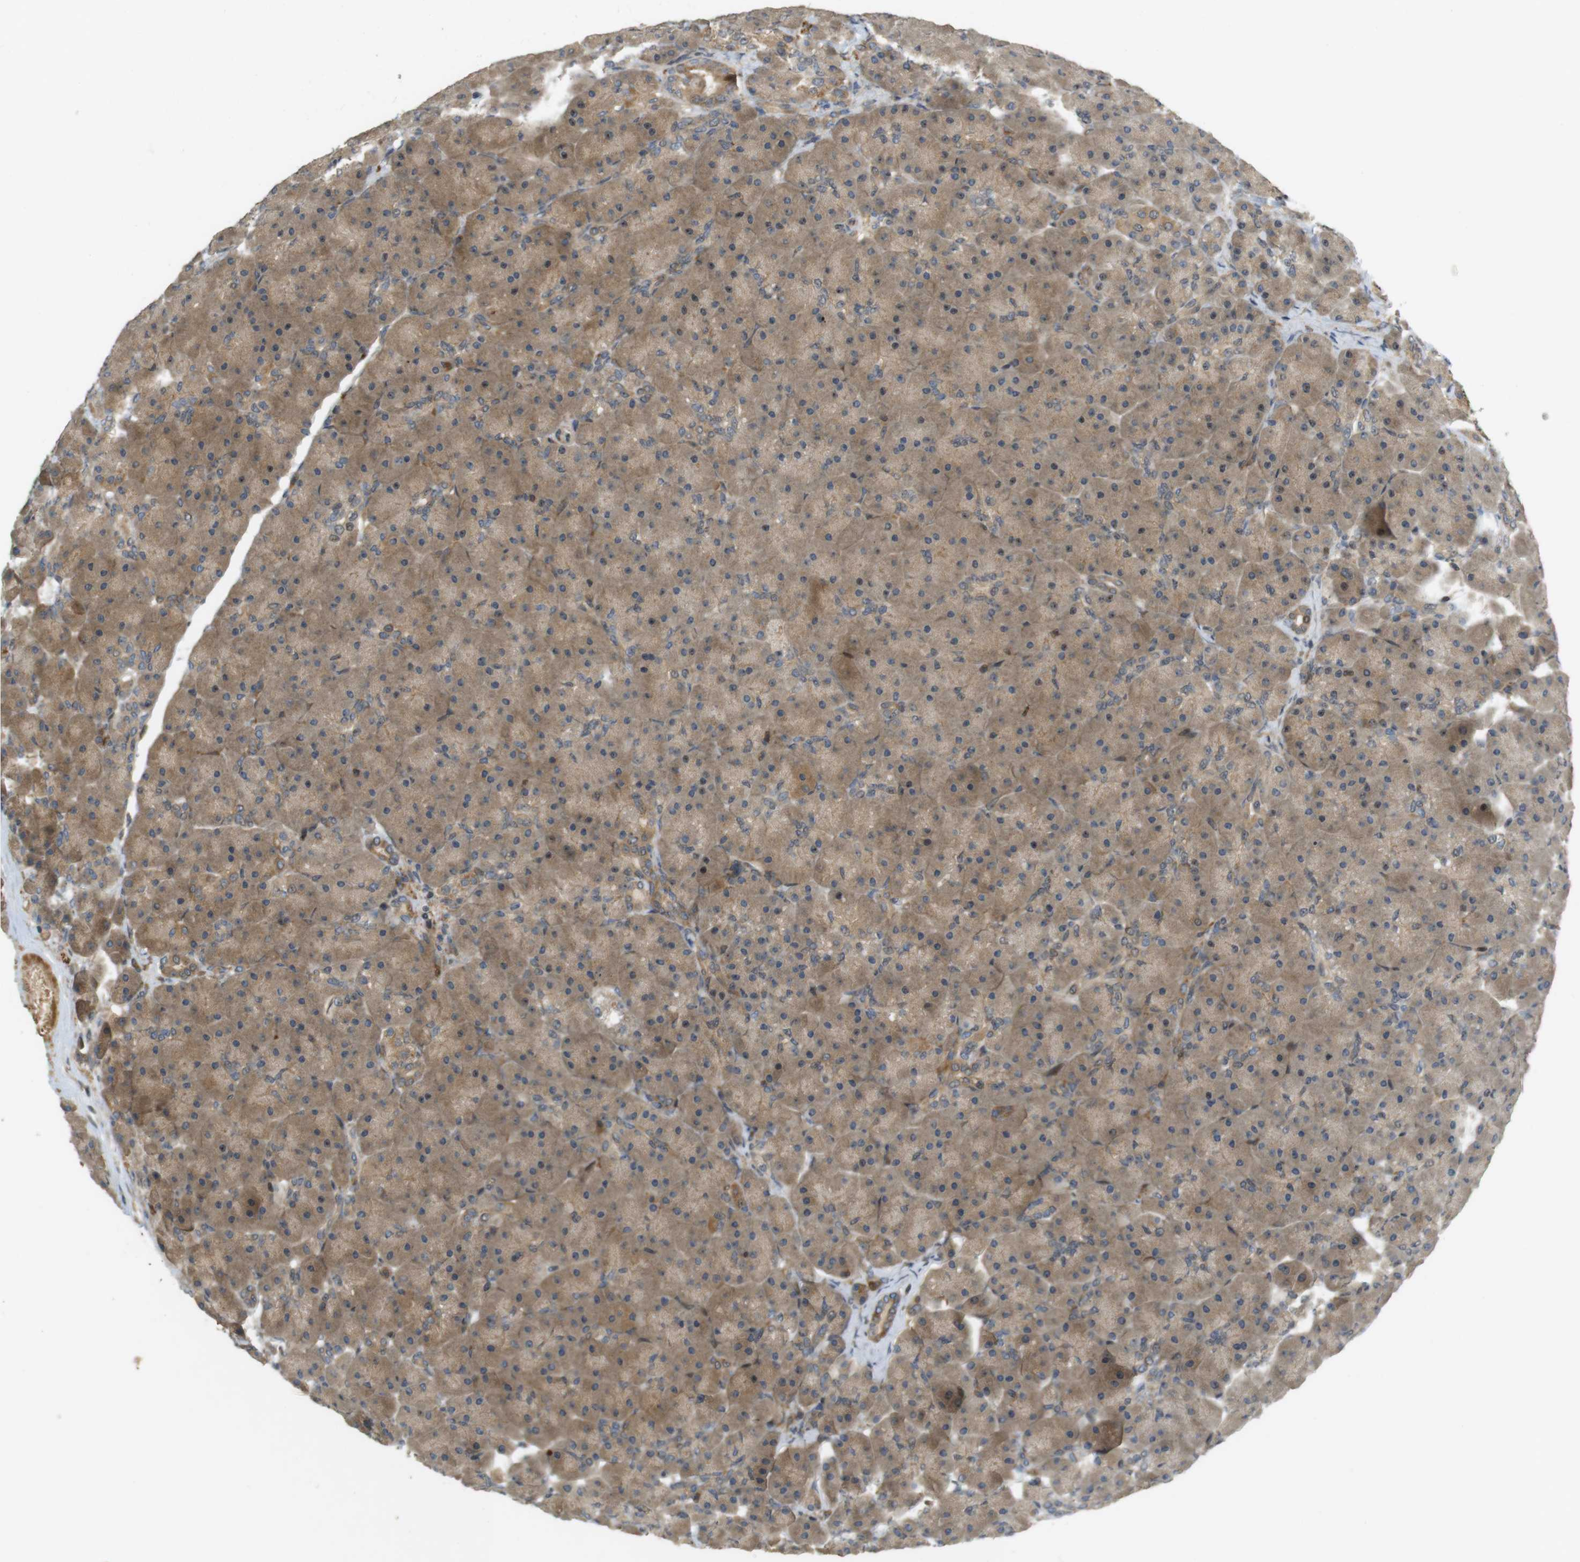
{"staining": {"intensity": "moderate", "quantity": ">75%", "location": "cytoplasmic/membranous"}, "tissue": "pancreas", "cell_type": "Exocrine glandular cells", "image_type": "normal", "snomed": [{"axis": "morphology", "description": "Normal tissue, NOS"}, {"axis": "topography", "description": "Pancreas"}], "caption": "DAB (3,3'-diaminobenzidine) immunohistochemical staining of normal human pancreas exhibits moderate cytoplasmic/membranous protein expression in about >75% of exocrine glandular cells.", "gene": "TMX3", "patient": {"sex": "male", "age": 66}}